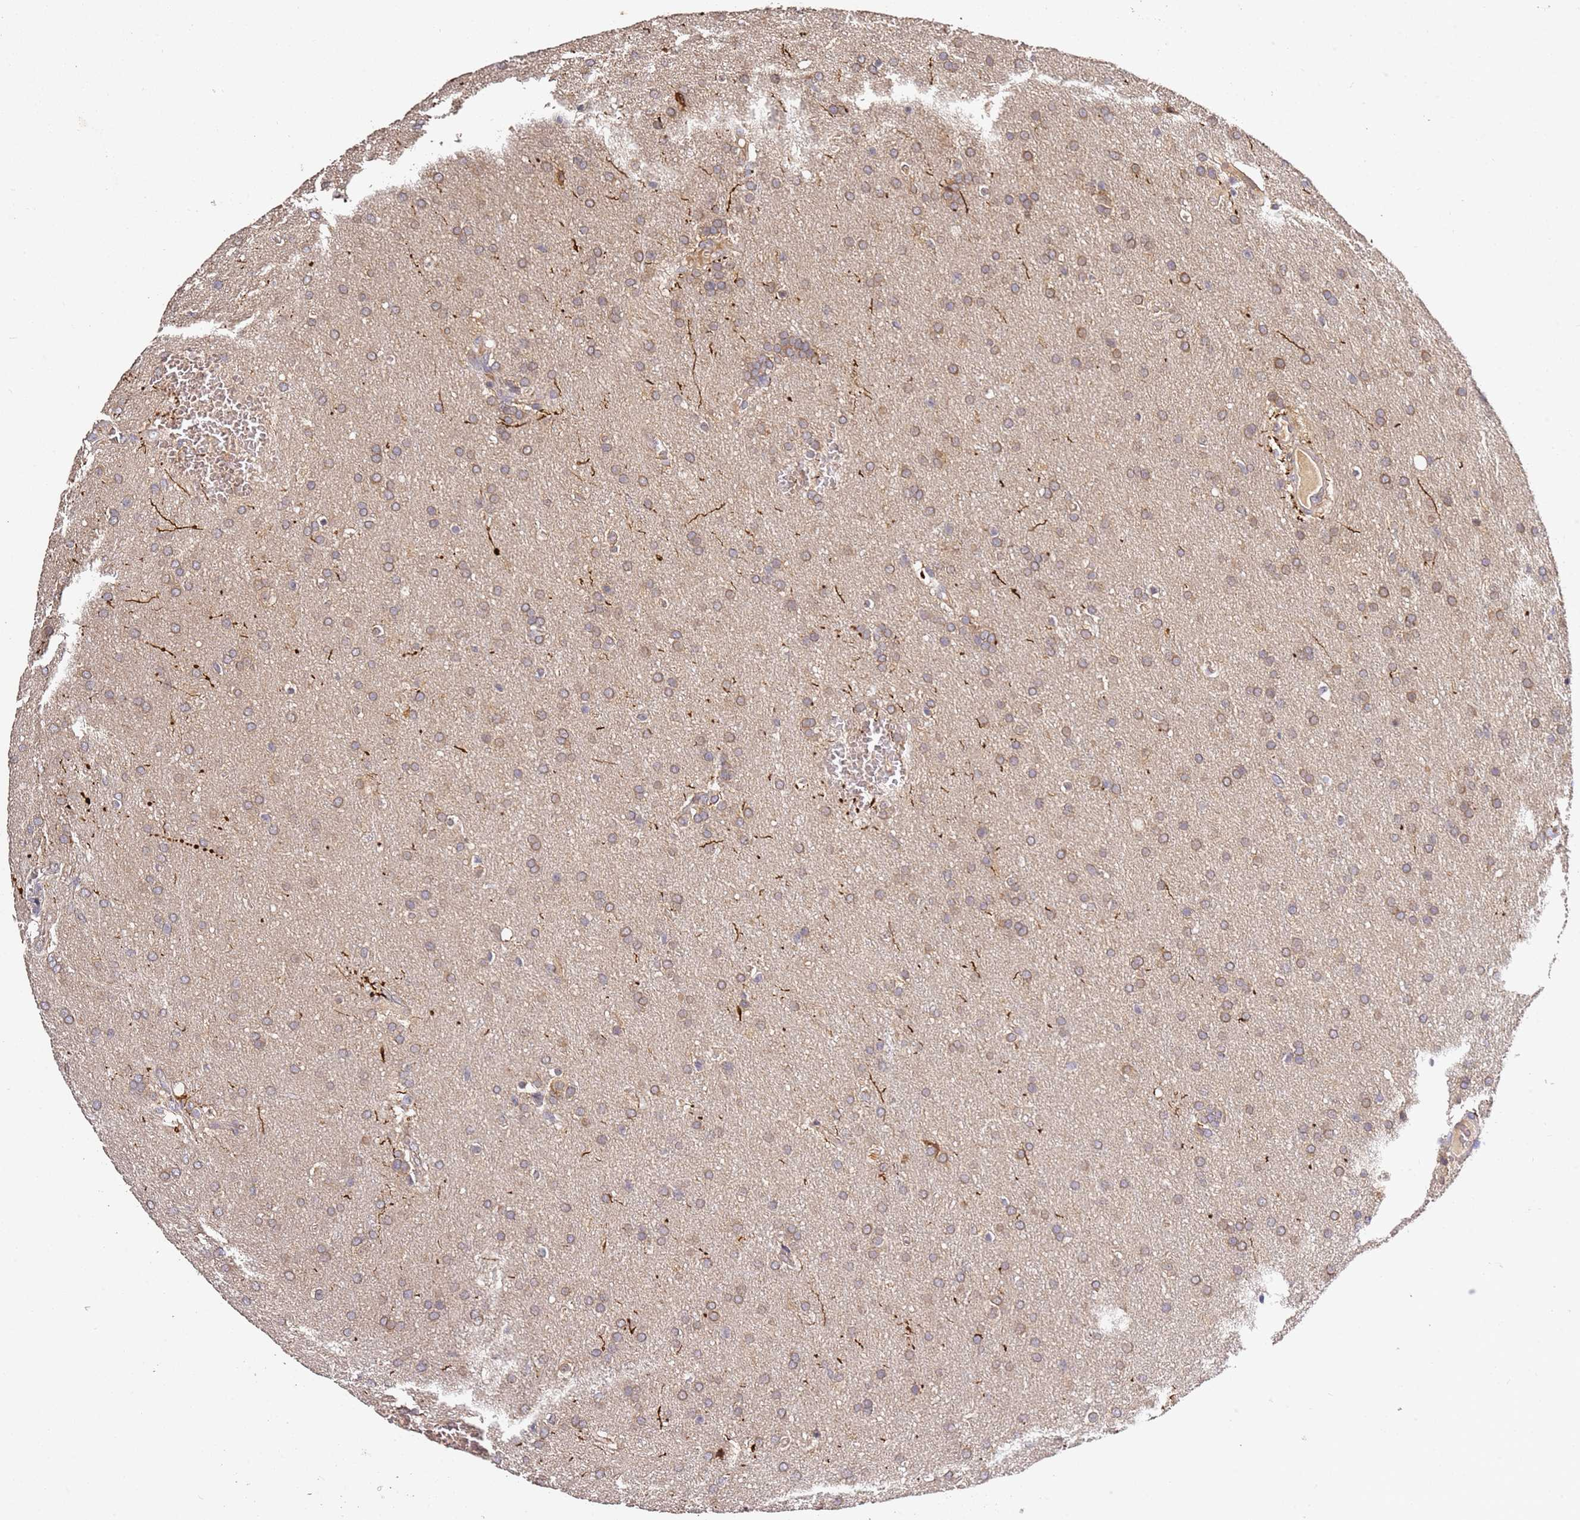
{"staining": {"intensity": "negative", "quantity": "none", "location": "none"}, "tissue": "glioma", "cell_type": "Tumor cells", "image_type": "cancer", "snomed": [{"axis": "morphology", "description": "Glioma, malignant, Low grade"}, {"axis": "topography", "description": "Brain"}], "caption": "Immunohistochemical staining of malignant low-grade glioma reveals no significant expression in tumor cells.", "gene": "OSBPL2", "patient": {"sex": "female", "age": 32}}